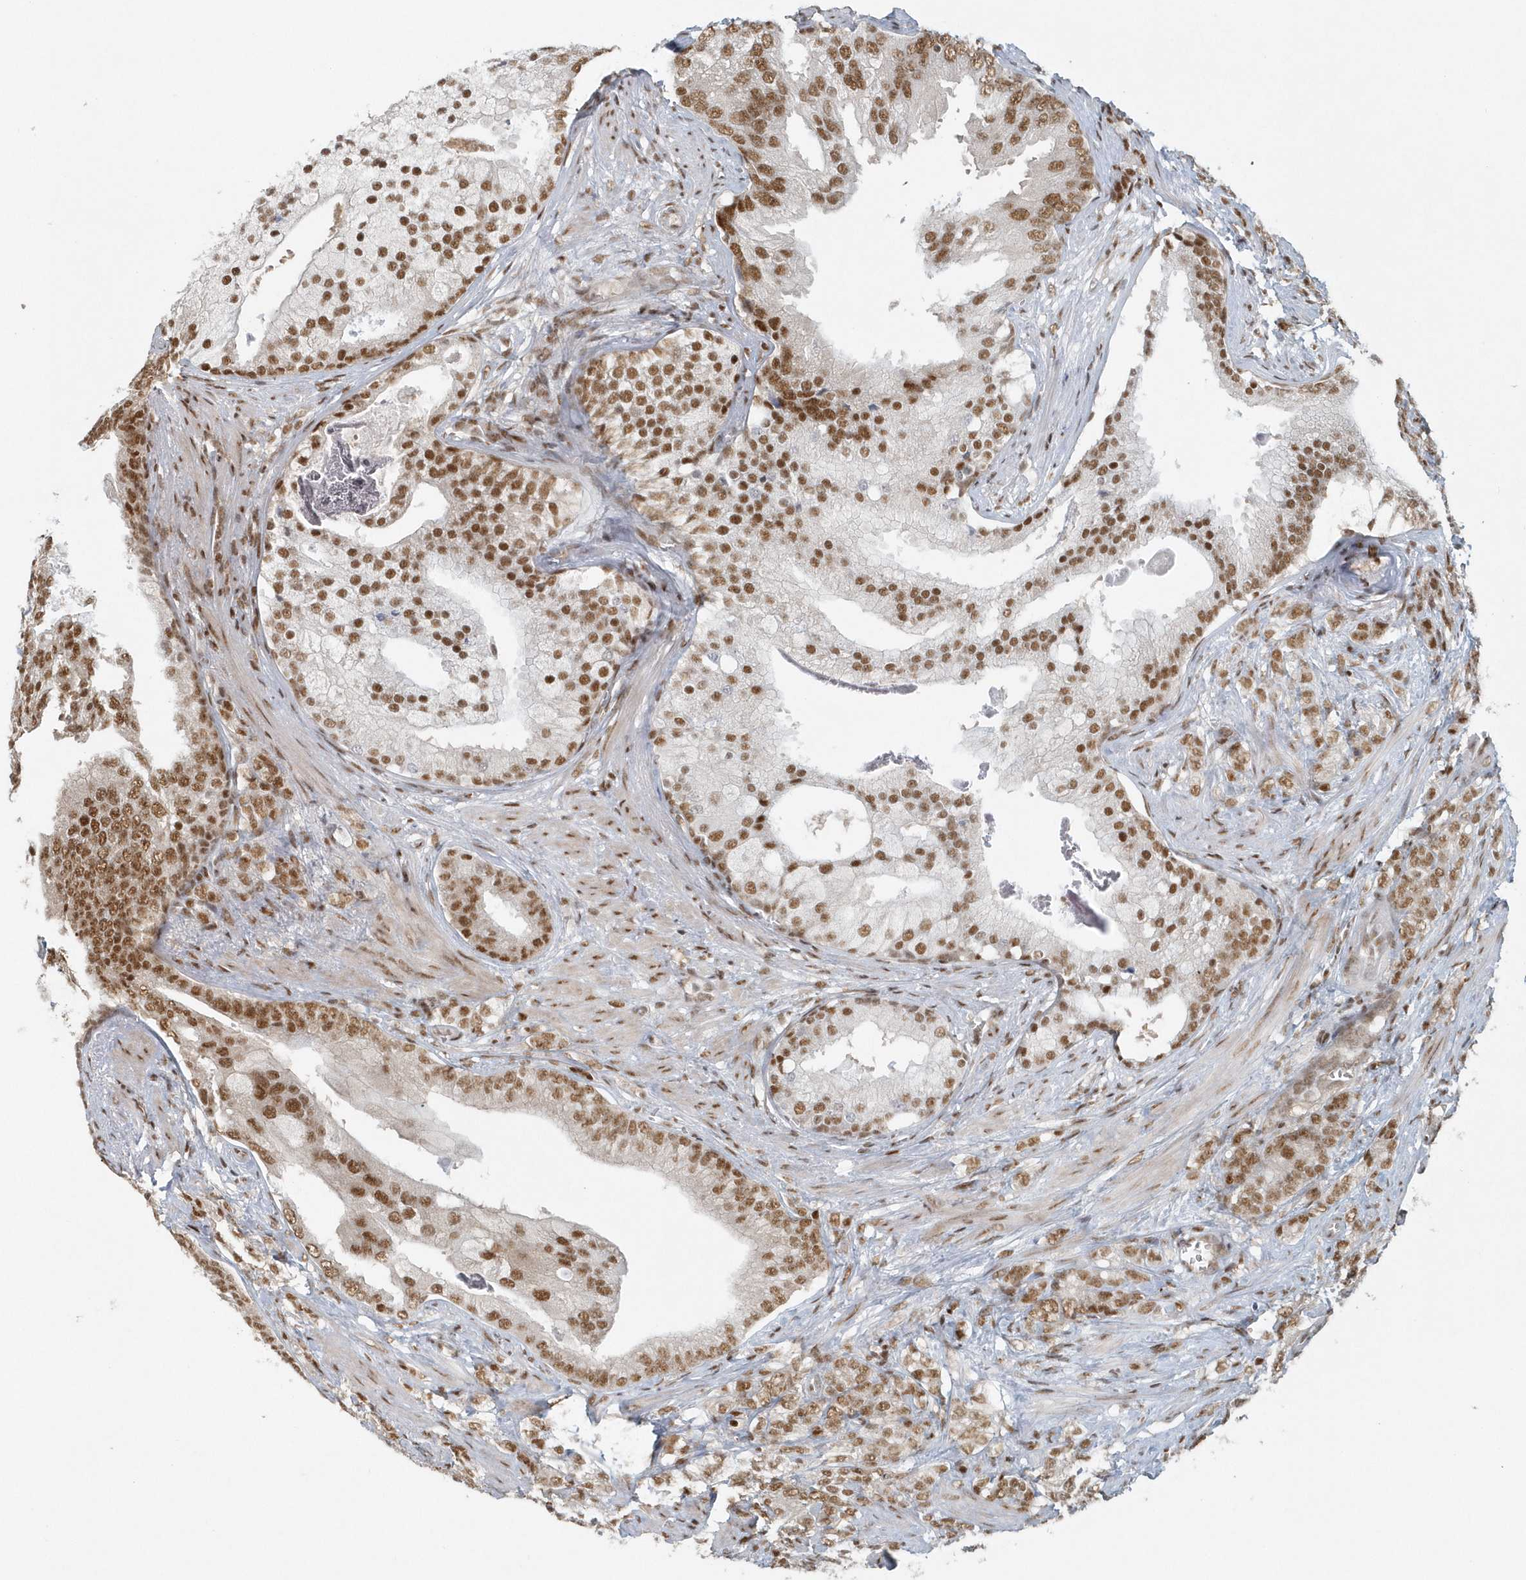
{"staining": {"intensity": "moderate", "quantity": ">75%", "location": "nuclear"}, "tissue": "prostate cancer", "cell_type": "Tumor cells", "image_type": "cancer", "snomed": [{"axis": "morphology", "description": "Adenocarcinoma, Low grade"}, {"axis": "topography", "description": "Prostate"}], "caption": "Prostate cancer (adenocarcinoma (low-grade)) tissue displays moderate nuclear staining in about >75% of tumor cells", "gene": "YTHDC1", "patient": {"sex": "male", "age": 58}}